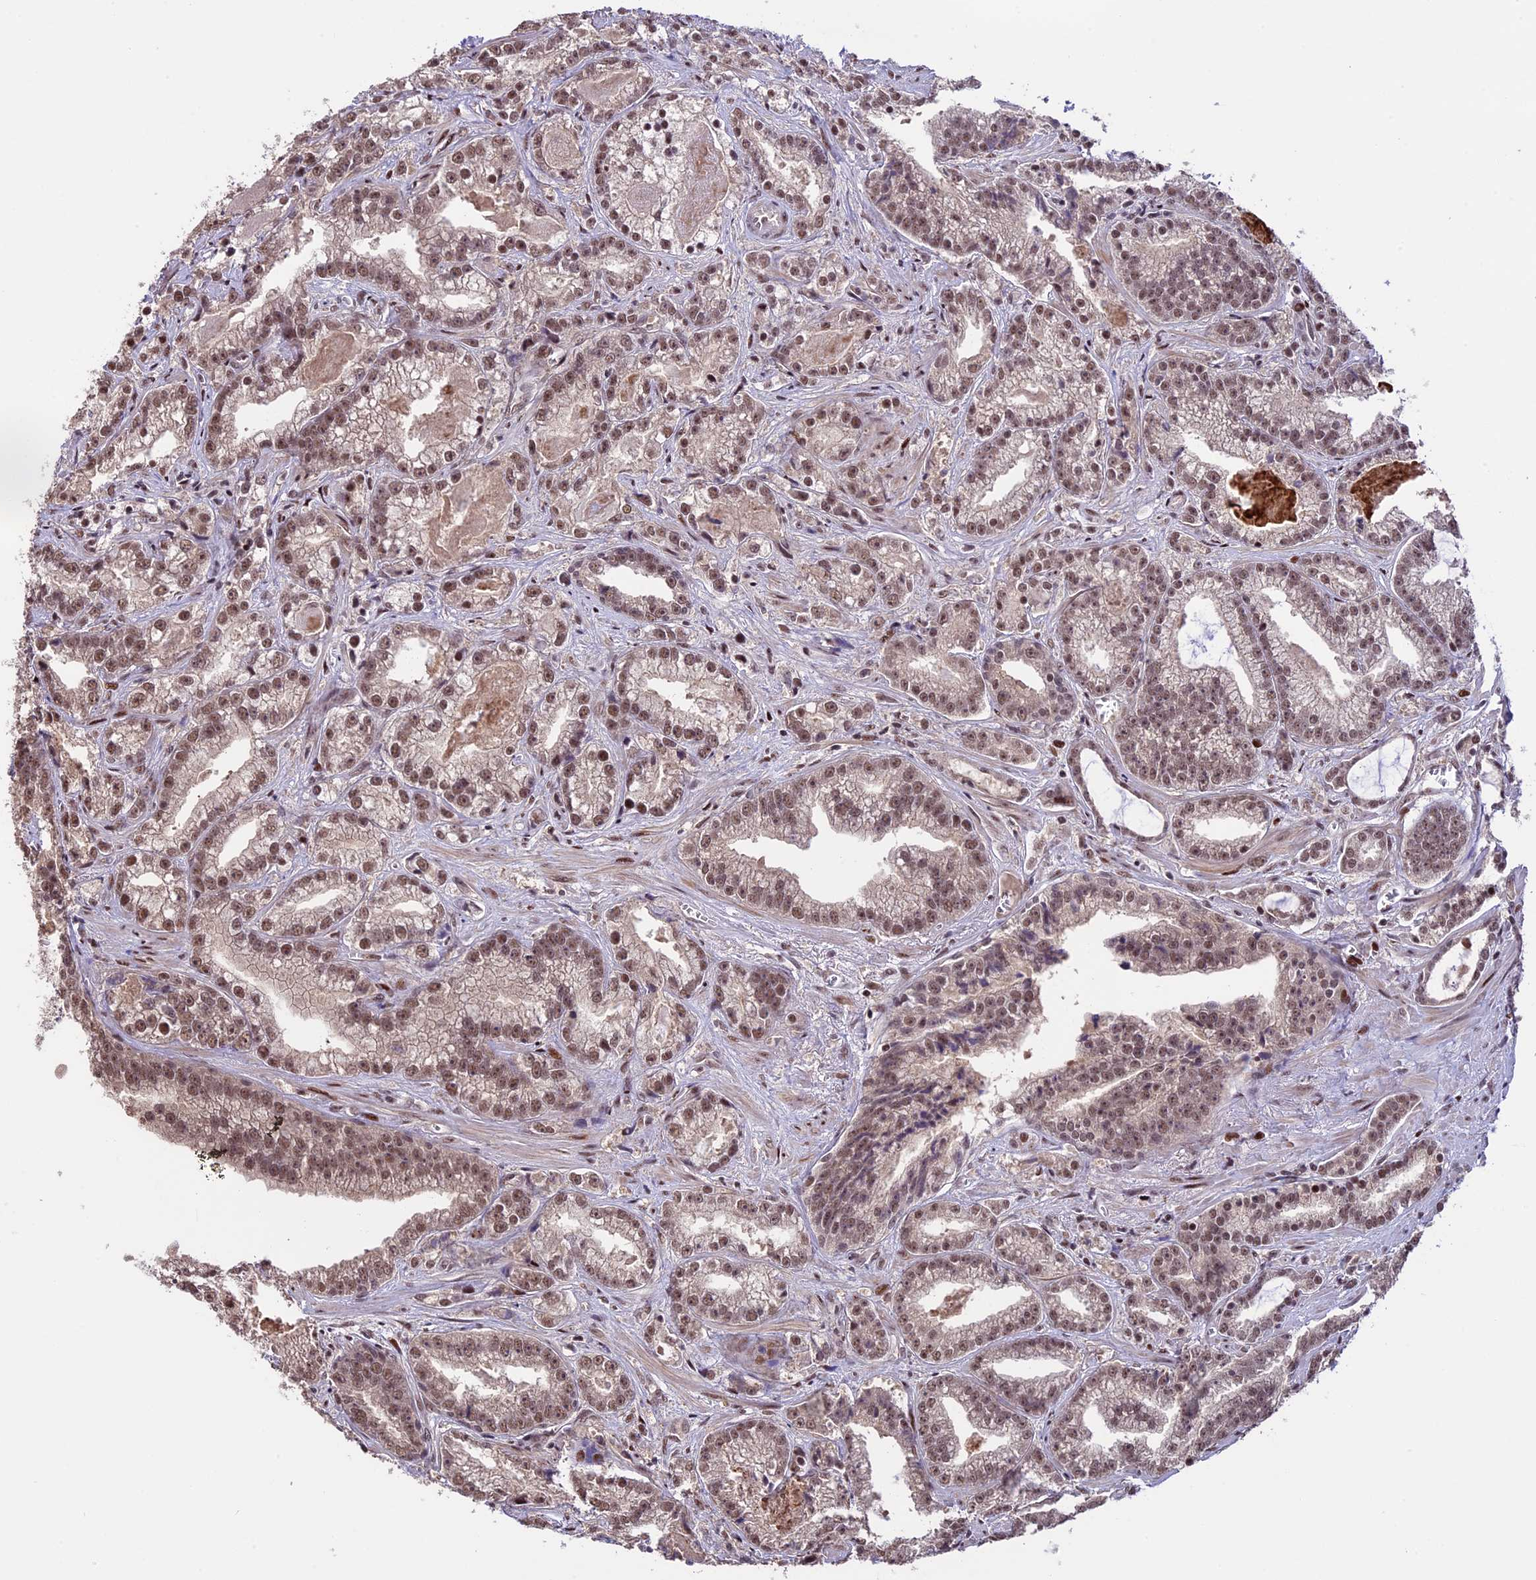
{"staining": {"intensity": "moderate", "quantity": ">75%", "location": "nuclear"}, "tissue": "prostate cancer", "cell_type": "Tumor cells", "image_type": "cancer", "snomed": [{"axis": "morphology", "description": "Adenocarcinoma, High grade"}, {"axis": "topography", "description": "Prostate and seminal vesicle, NOS"}], "caption": "Immunohistochemistry (IHC) staining of prostate cancer (high-grade adenocarcinoma), which shows medium levels of moderate nuclear staining in about >75% of tumor cells indicating moderate nuclear protein expression. The staining was performed using DAB (brown) for protein detection and nuclei were counterstained in hematoxylin (blue).", "gene": "TCP11L2", "patient": {"sex": "male", "age": 67}}